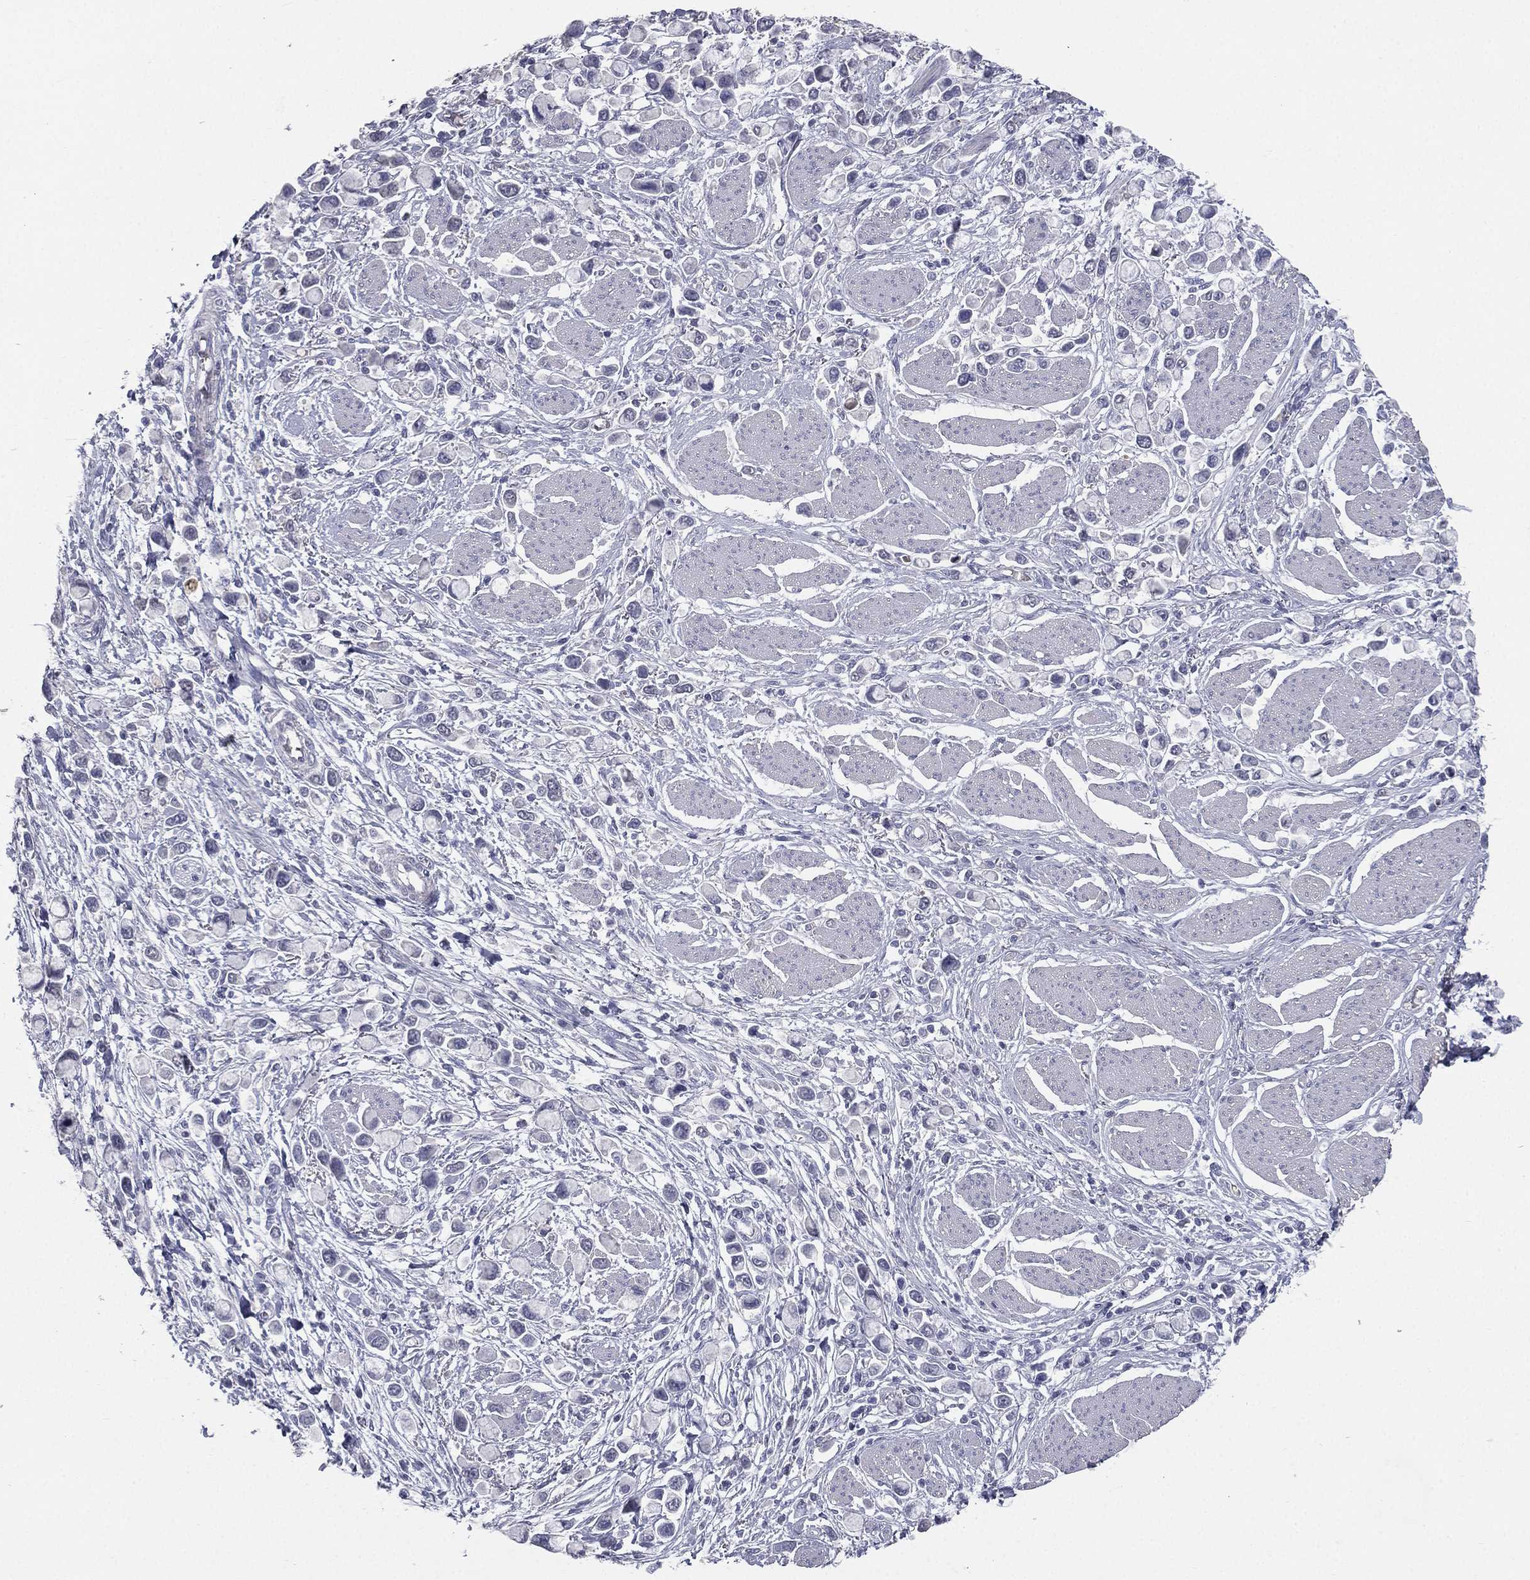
{"staining": {"intensity": "negative", "quantity": "none", "location": "none"}, "tissue": "stomach cancer", "cell_type": "Tumor cells", "image_type": "cancer", "snomed": [{"axis": "morphology", "description": "Adenocarcinoma, NOS"}, {"axis": "topography", "description": "Stomach"}], "caption": "The micrograph reveals no staining of tumor cells in stomach adenocarcinoma.", "gene": "ESX1", "patient": {"sex": "female", "age": 81}}